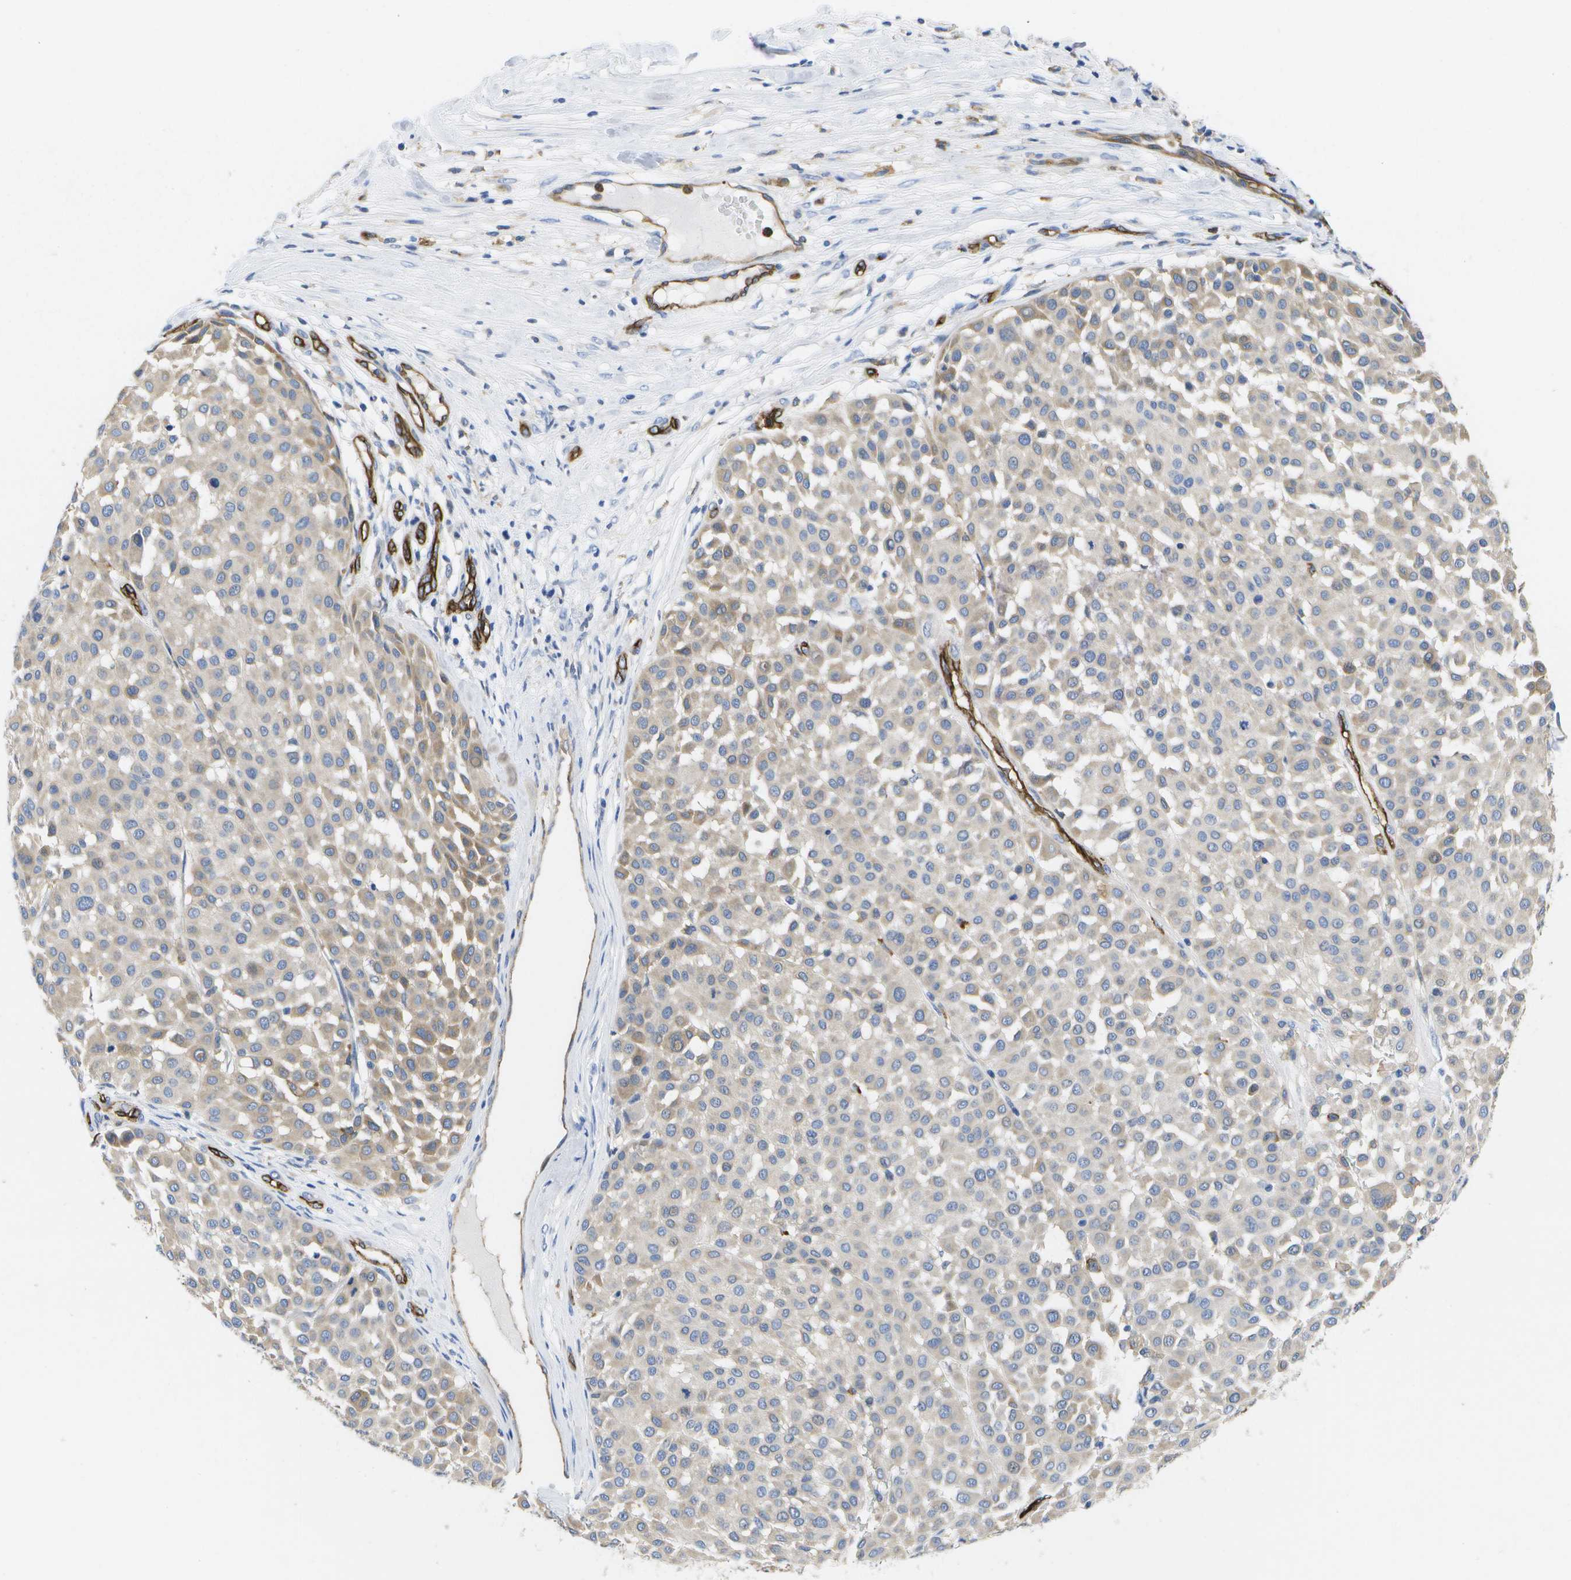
{"staining": {"intensity": "weak", "quantity": "<25%", "location": "cytoplasmic/membranous"}, "tissue": "melanoma", "cell_type": "Tumor cells", "image_type": "cancer", "snomed": [{"axis": "morphology", "description": "Malignant melanoma, Metastatic site"}, {"axis": "topography", "description": "Soft tissue"}], "caption": "This is an immunohistochemistry image of malignant melanoma (metastatic site). There is no staining in tumor cells.", "gene": "DYSF", "patient": {"sex": "male", "age": 41}}